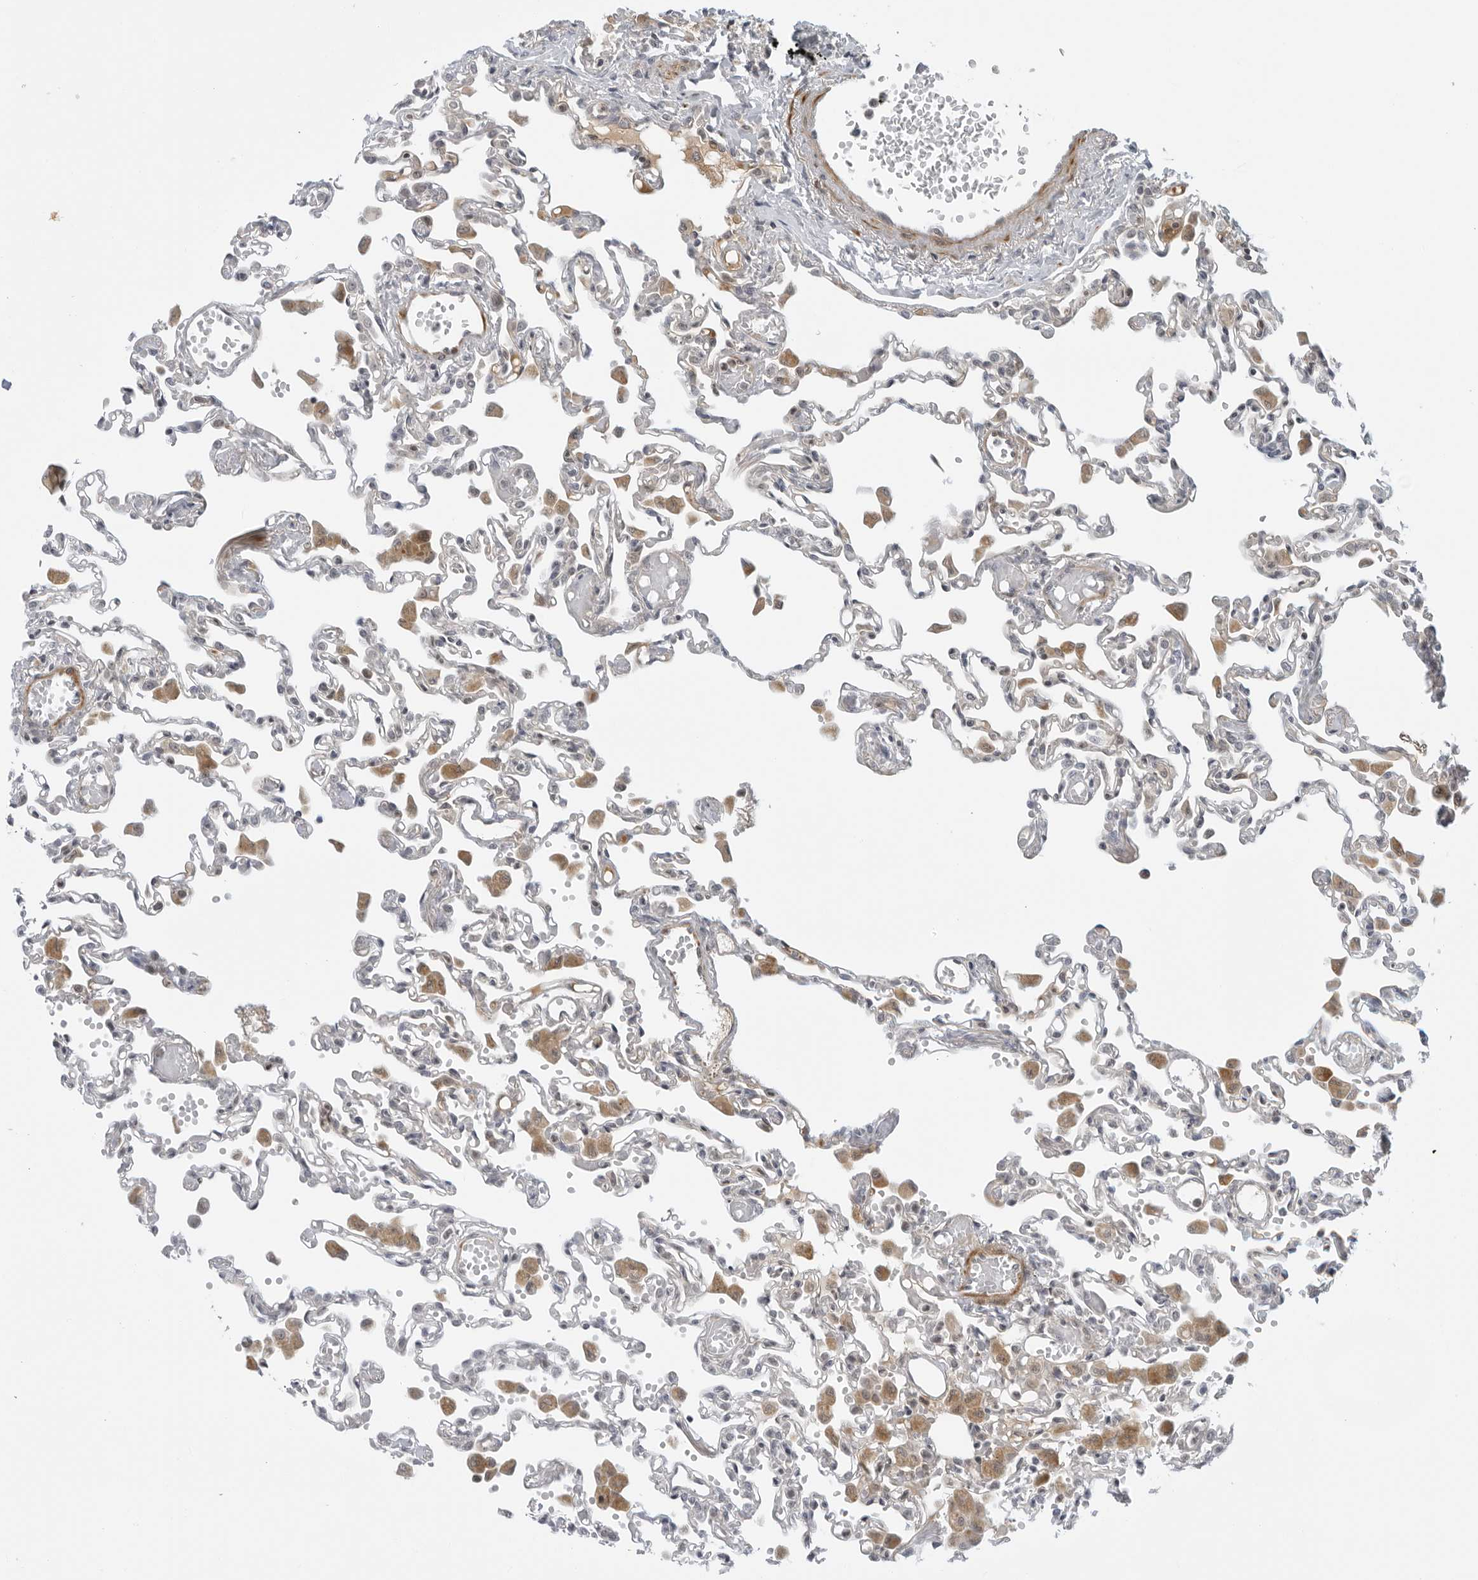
{"staining": {"intensity": "weak", "quantity": "<25%", "location": "cytoplasmic/membranous"}, "tissue": "lung", "cell_type": "Alveolar cells", "image_type": "normal", "snomed": [{"axis": "morphology", "description": "Normal tissue, NOS"}, {"axis": "topography", "description": "Bronchus"}, {"axis": "topography", "description": "Lung"}], "caption": "IHC photomicrograph of normal lung: lung stained with DAB (3,3'-diaminobenzidine) demonstrates no significant protein staining in alveolar cells. (DAB (3,3'-diaminobenzidine) IHC with hematoxylin counter stain).", "gene": "SUGCT", "patient": {"sex": "female", "age": 49}}